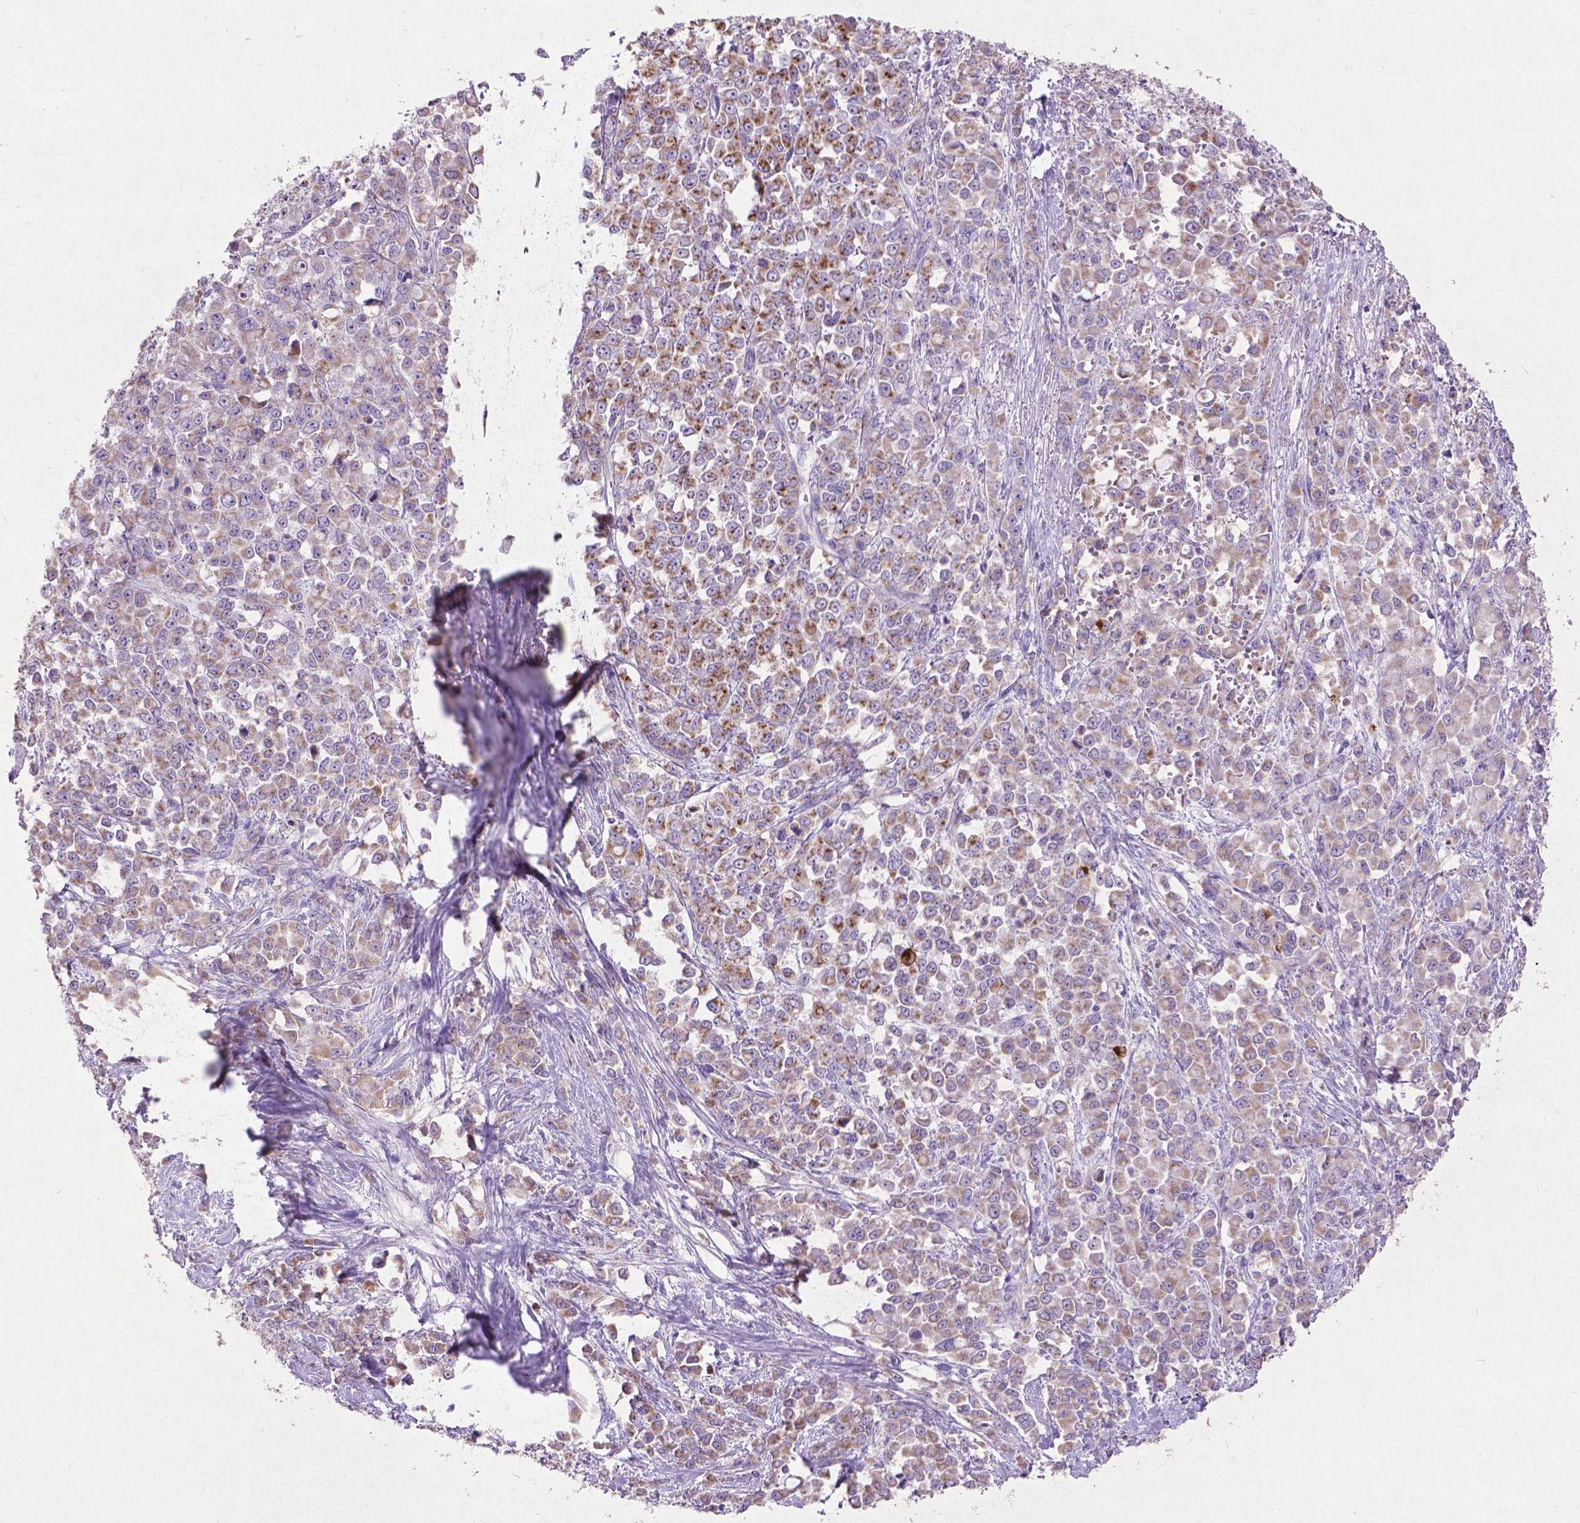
{"staining": {"intensity": "moderate", "quantity": "<25%", "location": "cytoplasmic/membranous"}, "tissue": "stomach cancer", "cell_type": "Tumor cells", "image_type": "cancer", "snomed": [{"axis": "morphology", "description": "Adenocarcinoma, NOS"}, {"axis": "topography", "description": "Stomach"}], "caption": "Protein staining shows moderate cytoplasmic/membranous expression in about <25% of tumor cells in stomach cancer.", "gene": "ATG4D", "patient": {"sex": "female", "age": 76}}